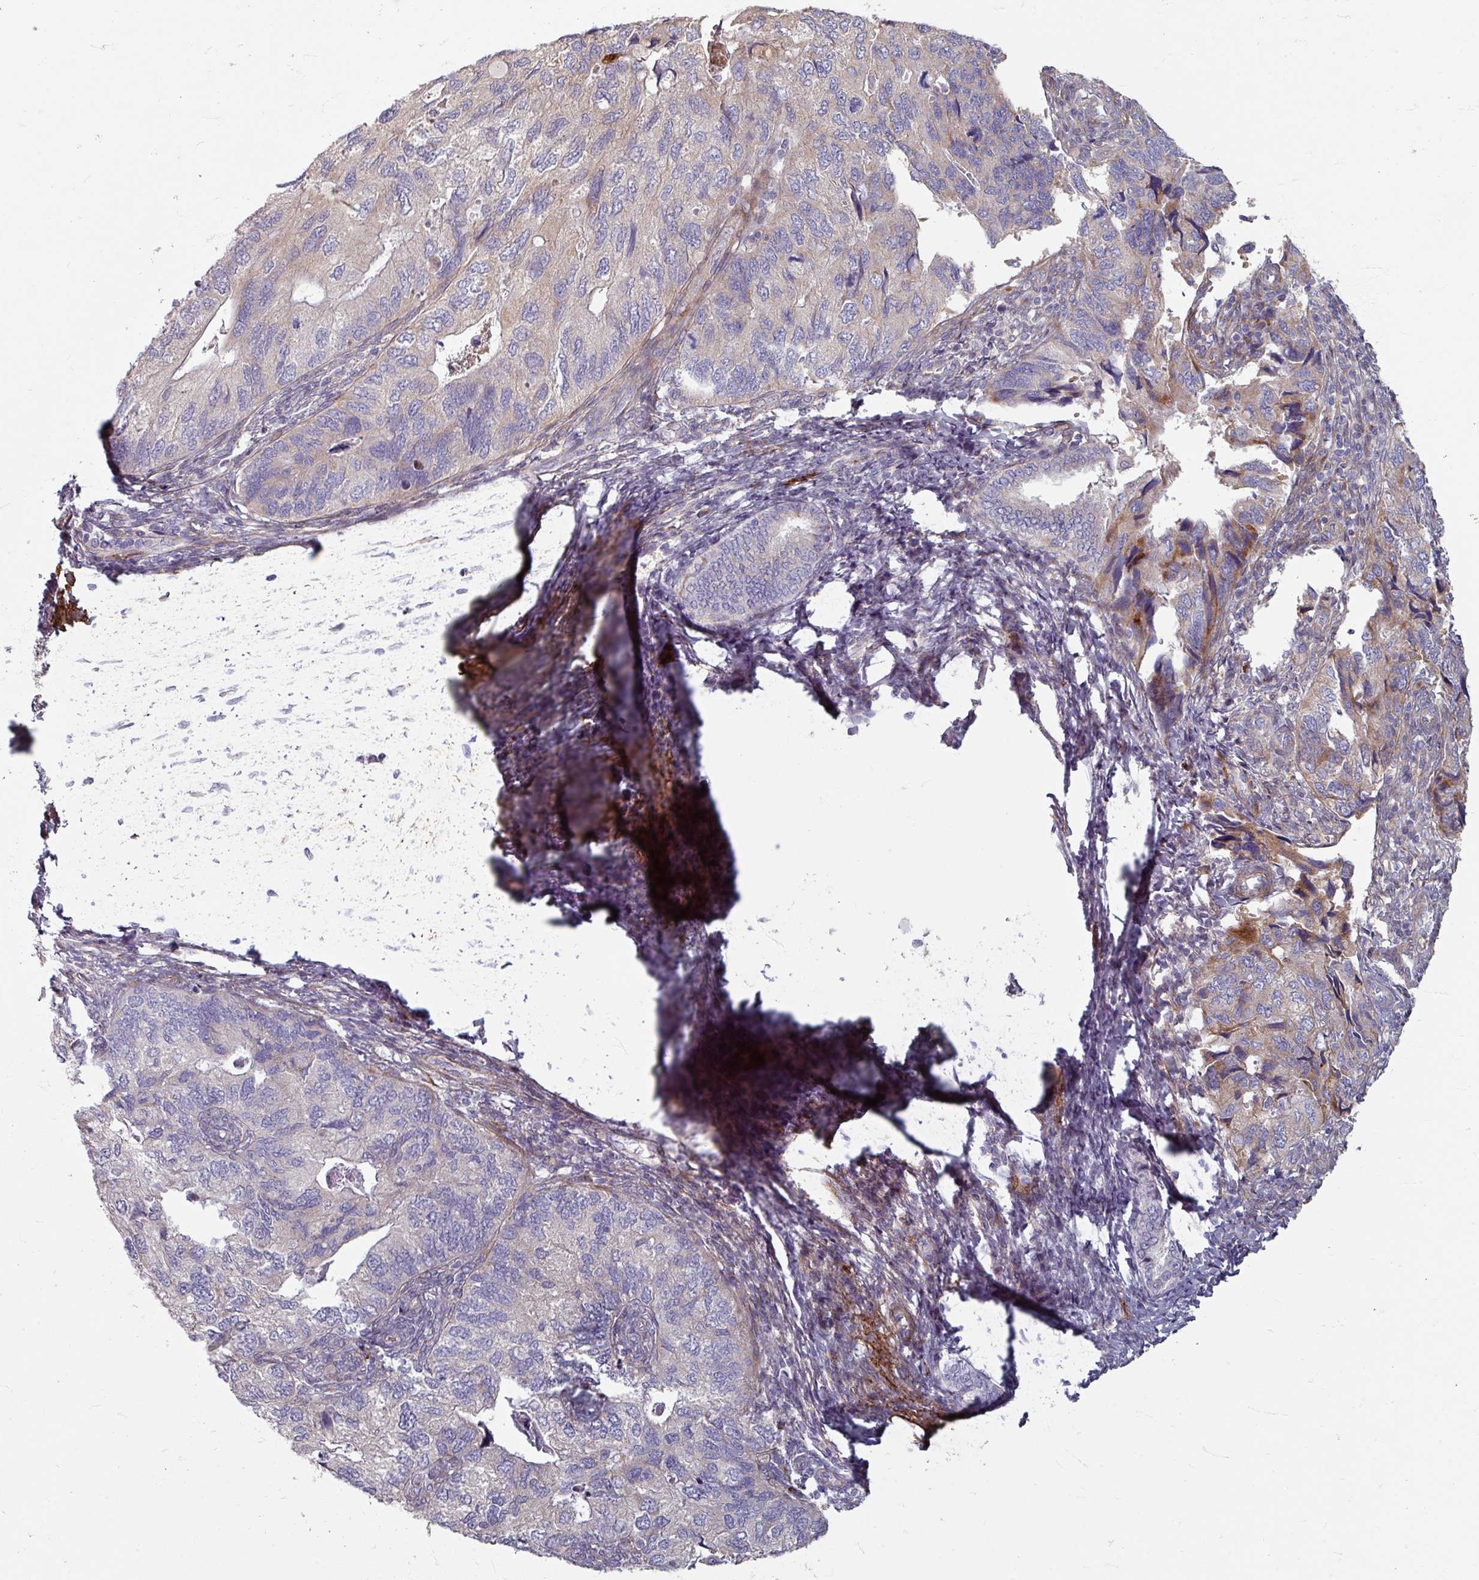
{"staining": {"intensity": "moderate", "quantity": "<25%", "location": "cytoplasmic/membranous"}, "tissue": "endometrial cancer", "cell_type": "Tumor cells", "image_type": "cancer", "snomed": [{"axis": "morphology", "description": "Carcinoma, NOS"}, {"axis": "topography", "description": "Uterus"}], "caption": "About <25% of tumor cells in carcinoma (endometrial) demonstrate moderate cytoplasmic/membranous protein staining as visualized by brown immunohistochemical staining.", "gene": "GABARAPL1", "patient": {"sex": "female", "age": 76}}